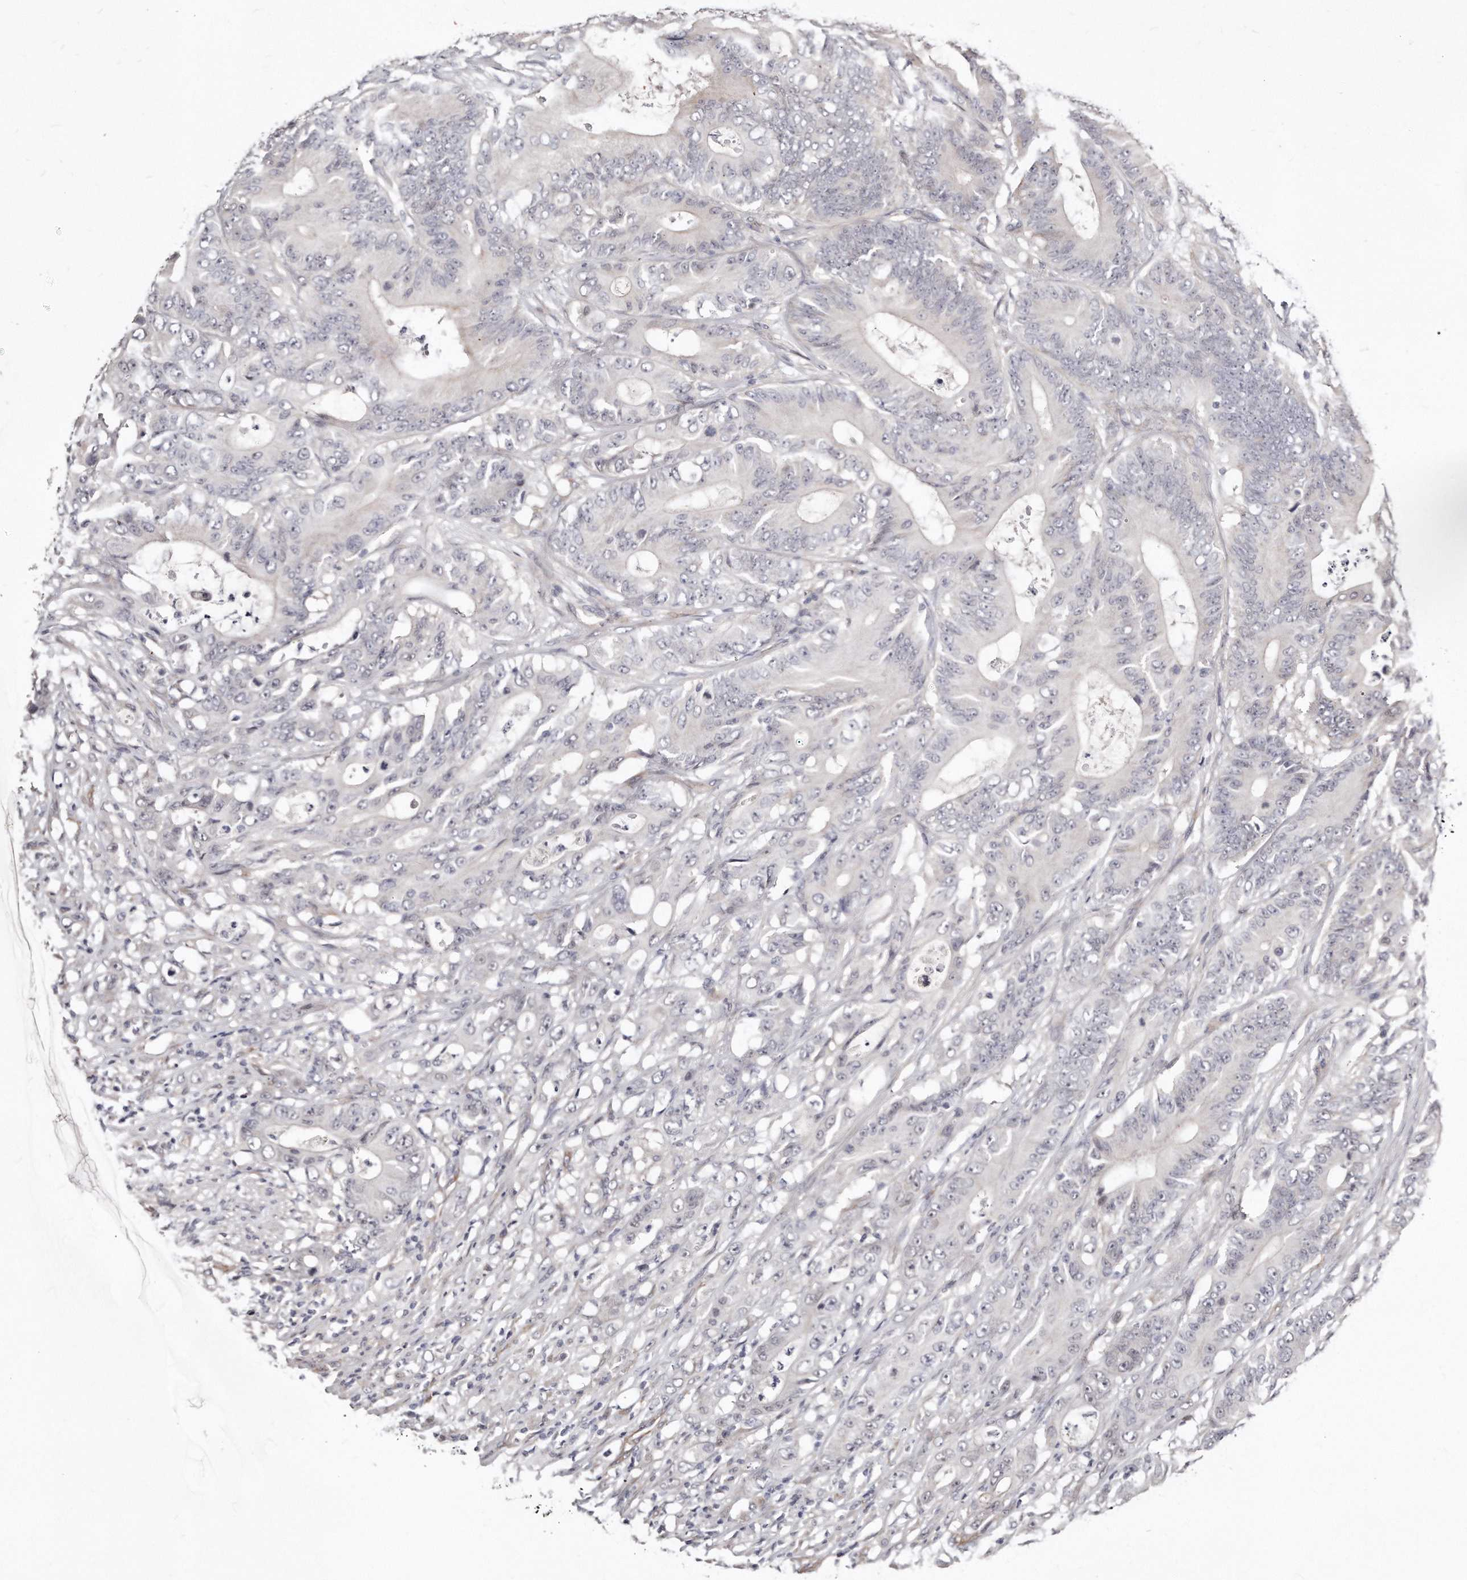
{"staining": {"intensity": "negative", "quantity": "none", "location": "none"}, "tissue": "colorectal cancer", "cell_type": "Tumor cells", "image_type": "cancer", "snomed": [{"axis": "morphology", "description": "Adenocarcinoma, NOS"}, {"axis": "topography", "description": "Colon"}], "caption": "This is an IHC image of human colorectal cancer (adenocarcinoma). There is no positivity in tumor cells.", "gene": "CASZ1", "patient": {"sex": "male", "age": 83}}